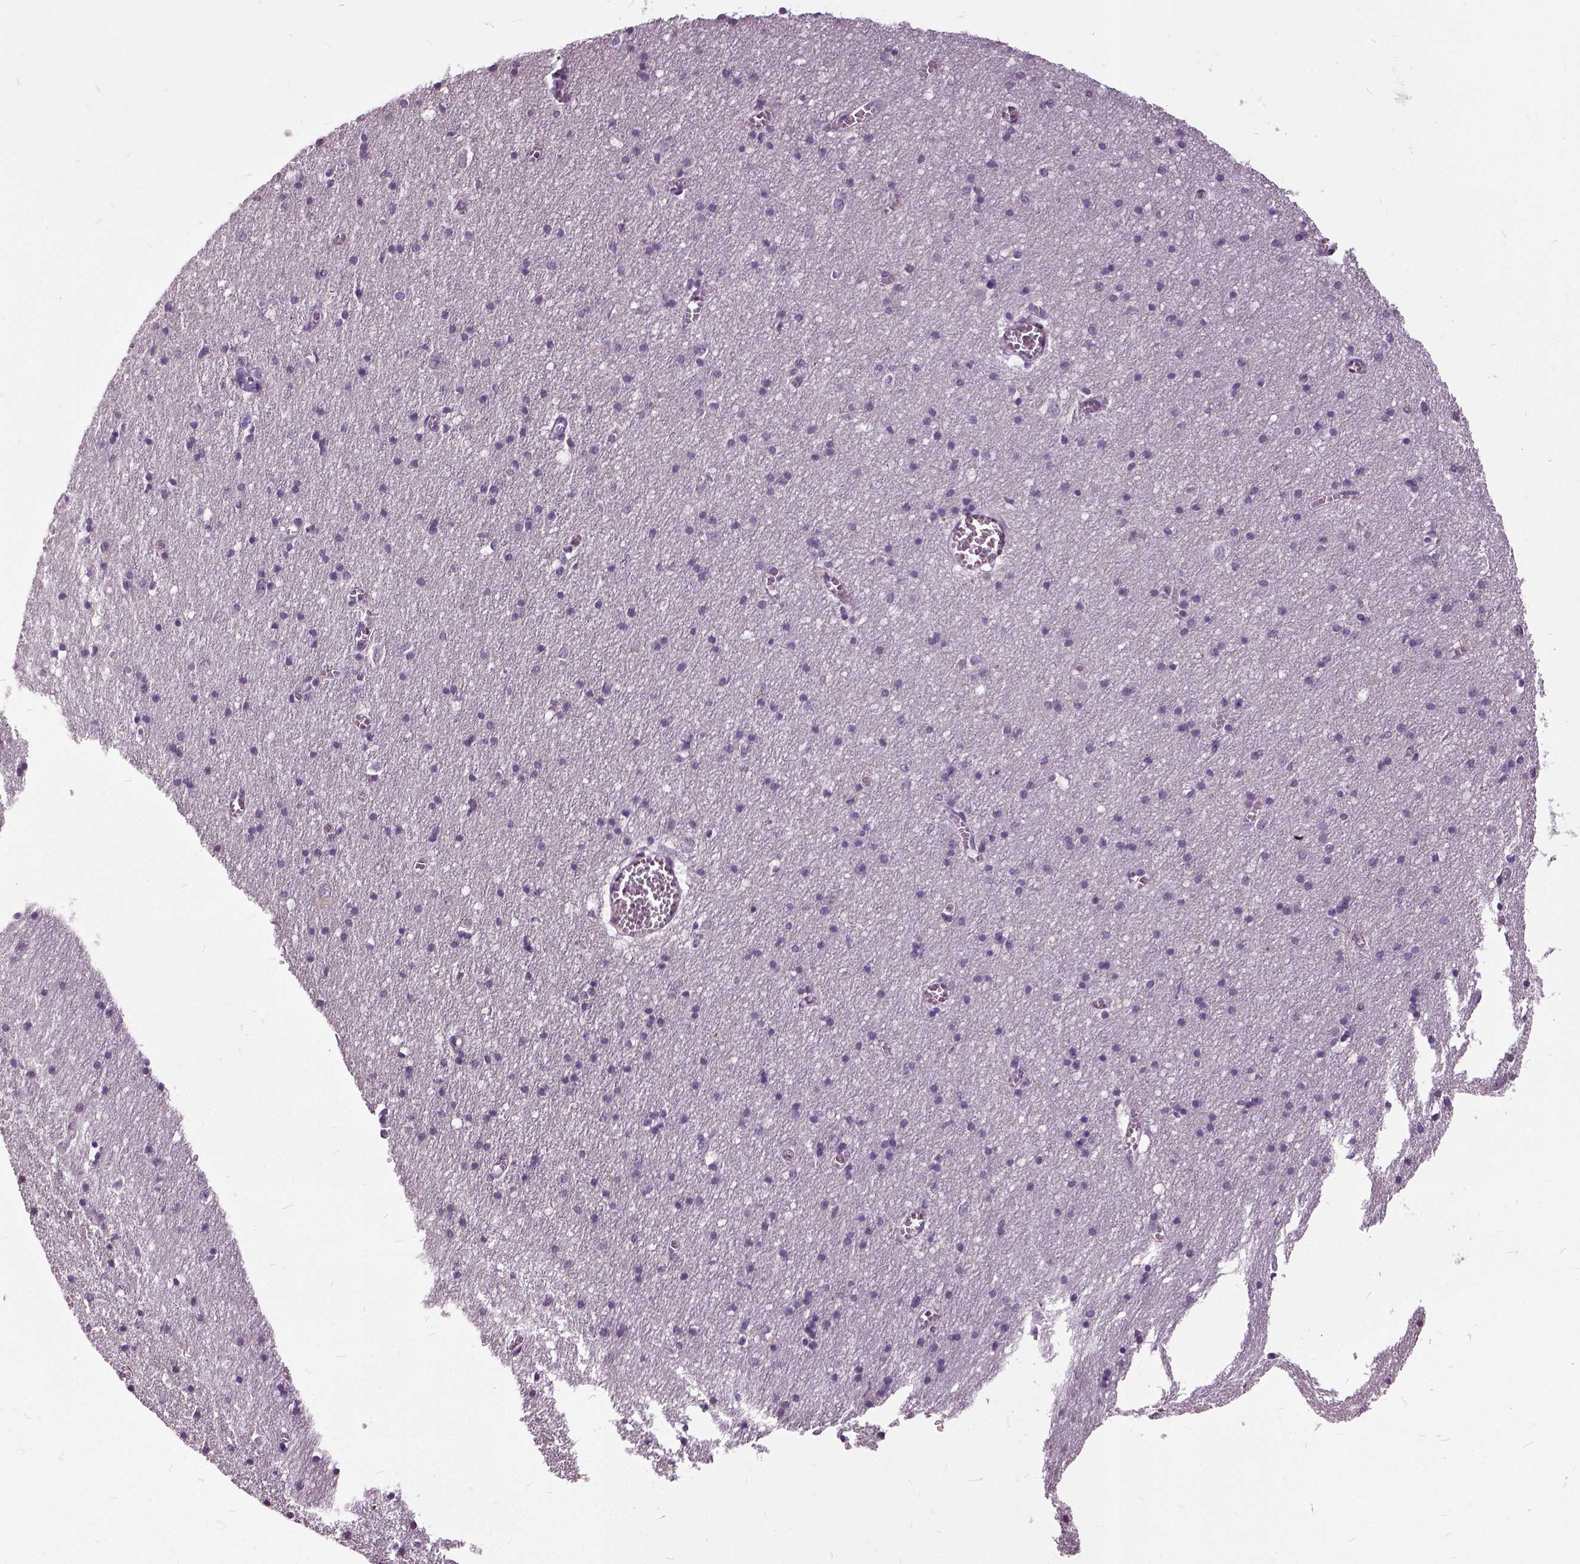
{"staining": {"intensity": "weak", "quantity": ">75%", "location": "cytoplasmic/membranous"}, "tissue": "cerebral cortex", "cell_type": "Endothelial cells", "image_type": "normal", "snomed": [{"axis": "morphology", "description": "Normal tissue, NOS"}, {"axis": "topography", "description": "Cerebral cortex"}], "caption": "Endothelial cells demonstrate low levels of weak cytoplasmic/membranous staining in approximately >75% of cells in normal cerebral cortex. (Brightfield microscopy of DAB IHC at high magnification).", "gene": "ILRUN", "patient": {"sex": "male", "age": 70}}